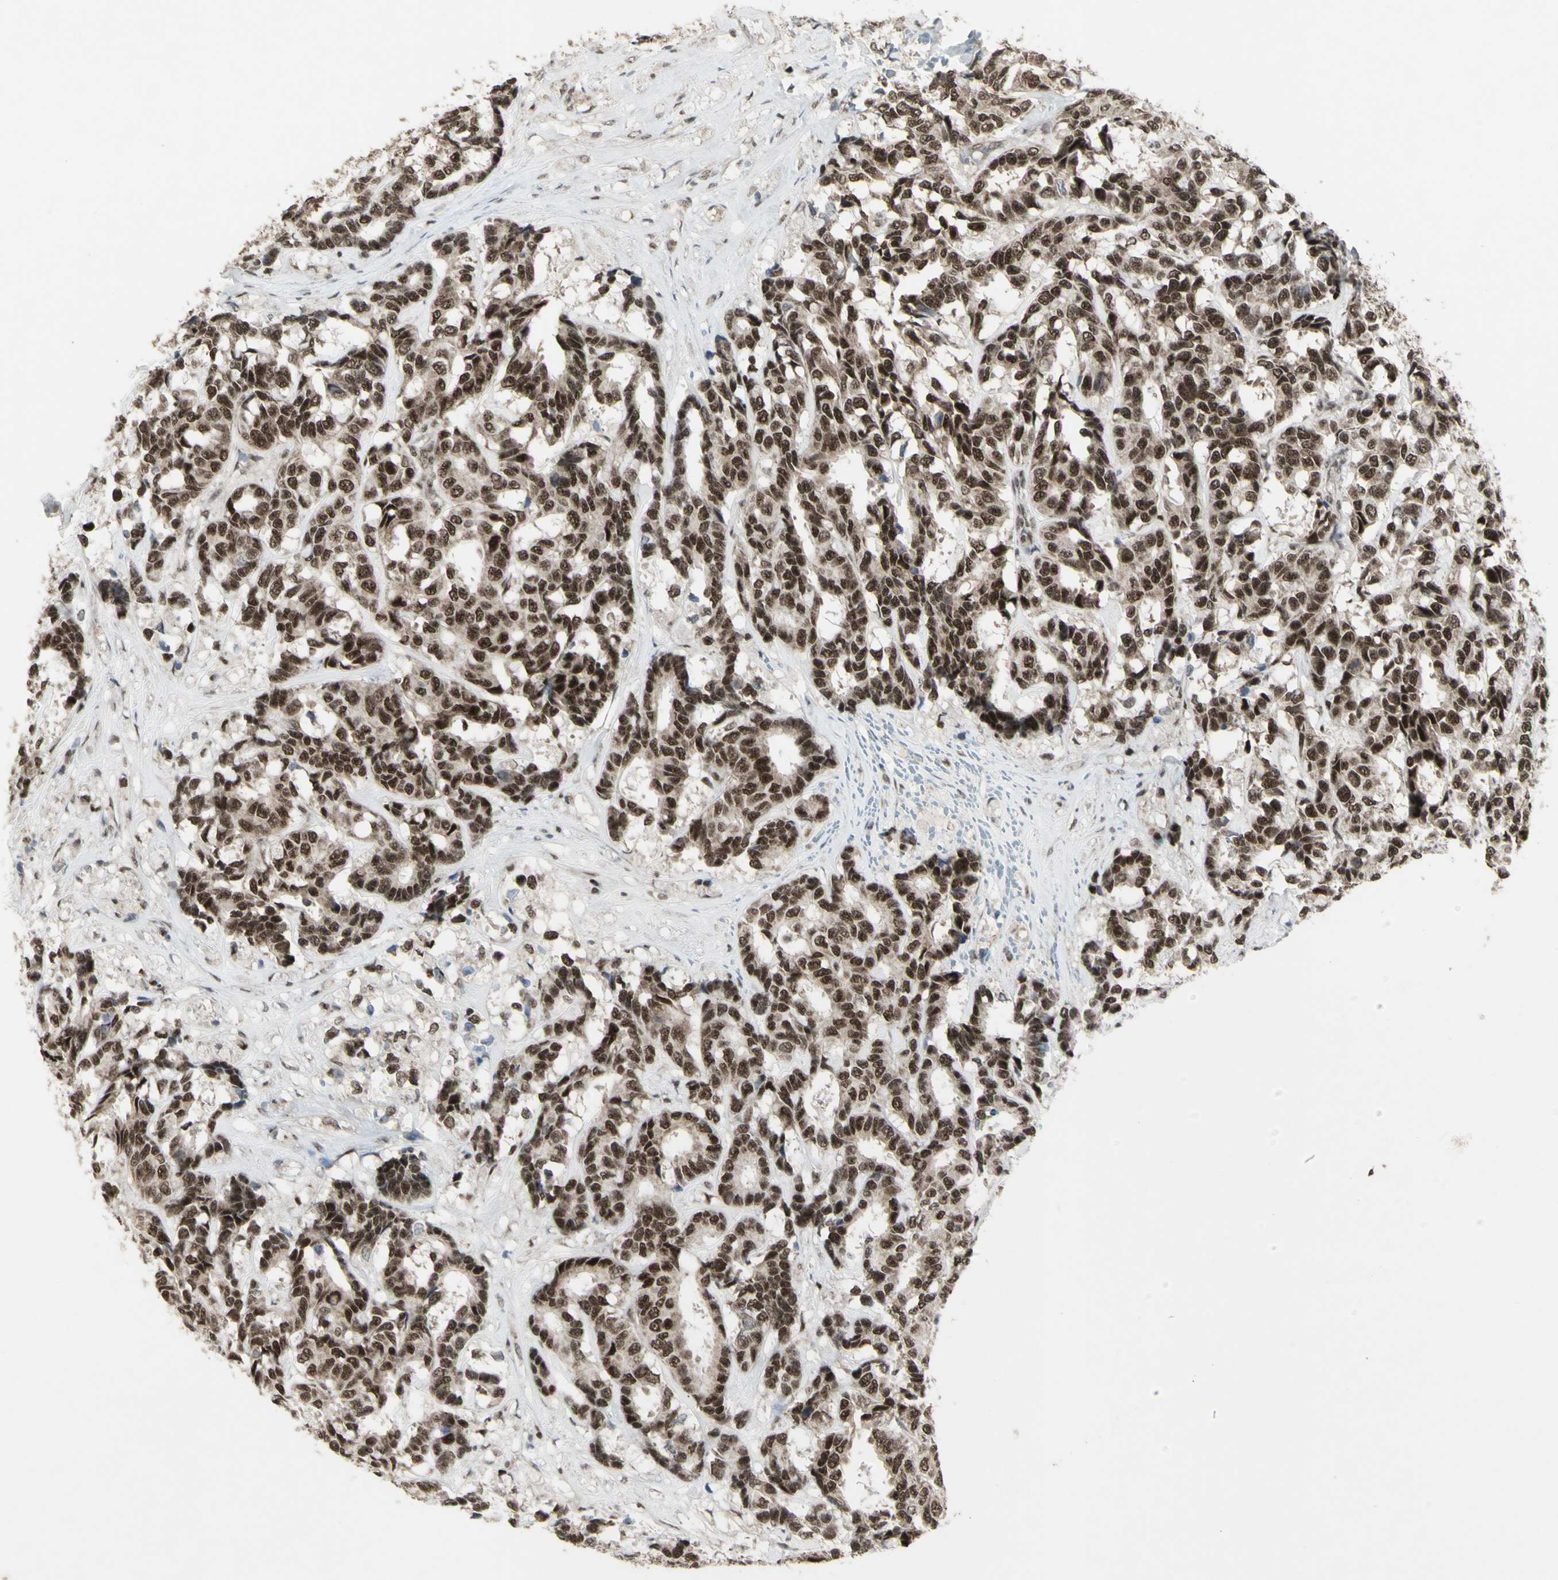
{"staining": {"intensity": "strong", "quantity": ">75%", "location": "nuclear"}, "tissue": "breast cancer", "cell_type": "Tumor cells", "image_type": "cancer", "snomed": [{"axis": "morphology", "description": "Duct carcinoma"}, {"axis": "topography", "description": "Breast"}], "caption": "Immunohistochemistry (IHC) photomicrograph of breast cancer stained for a protein (brown), which exhibits high levels of strong nuclear expression in approximately >75% of tumor cells.", "gene": "CCNT1", "patient": {"sex": "female", "age": 87}}